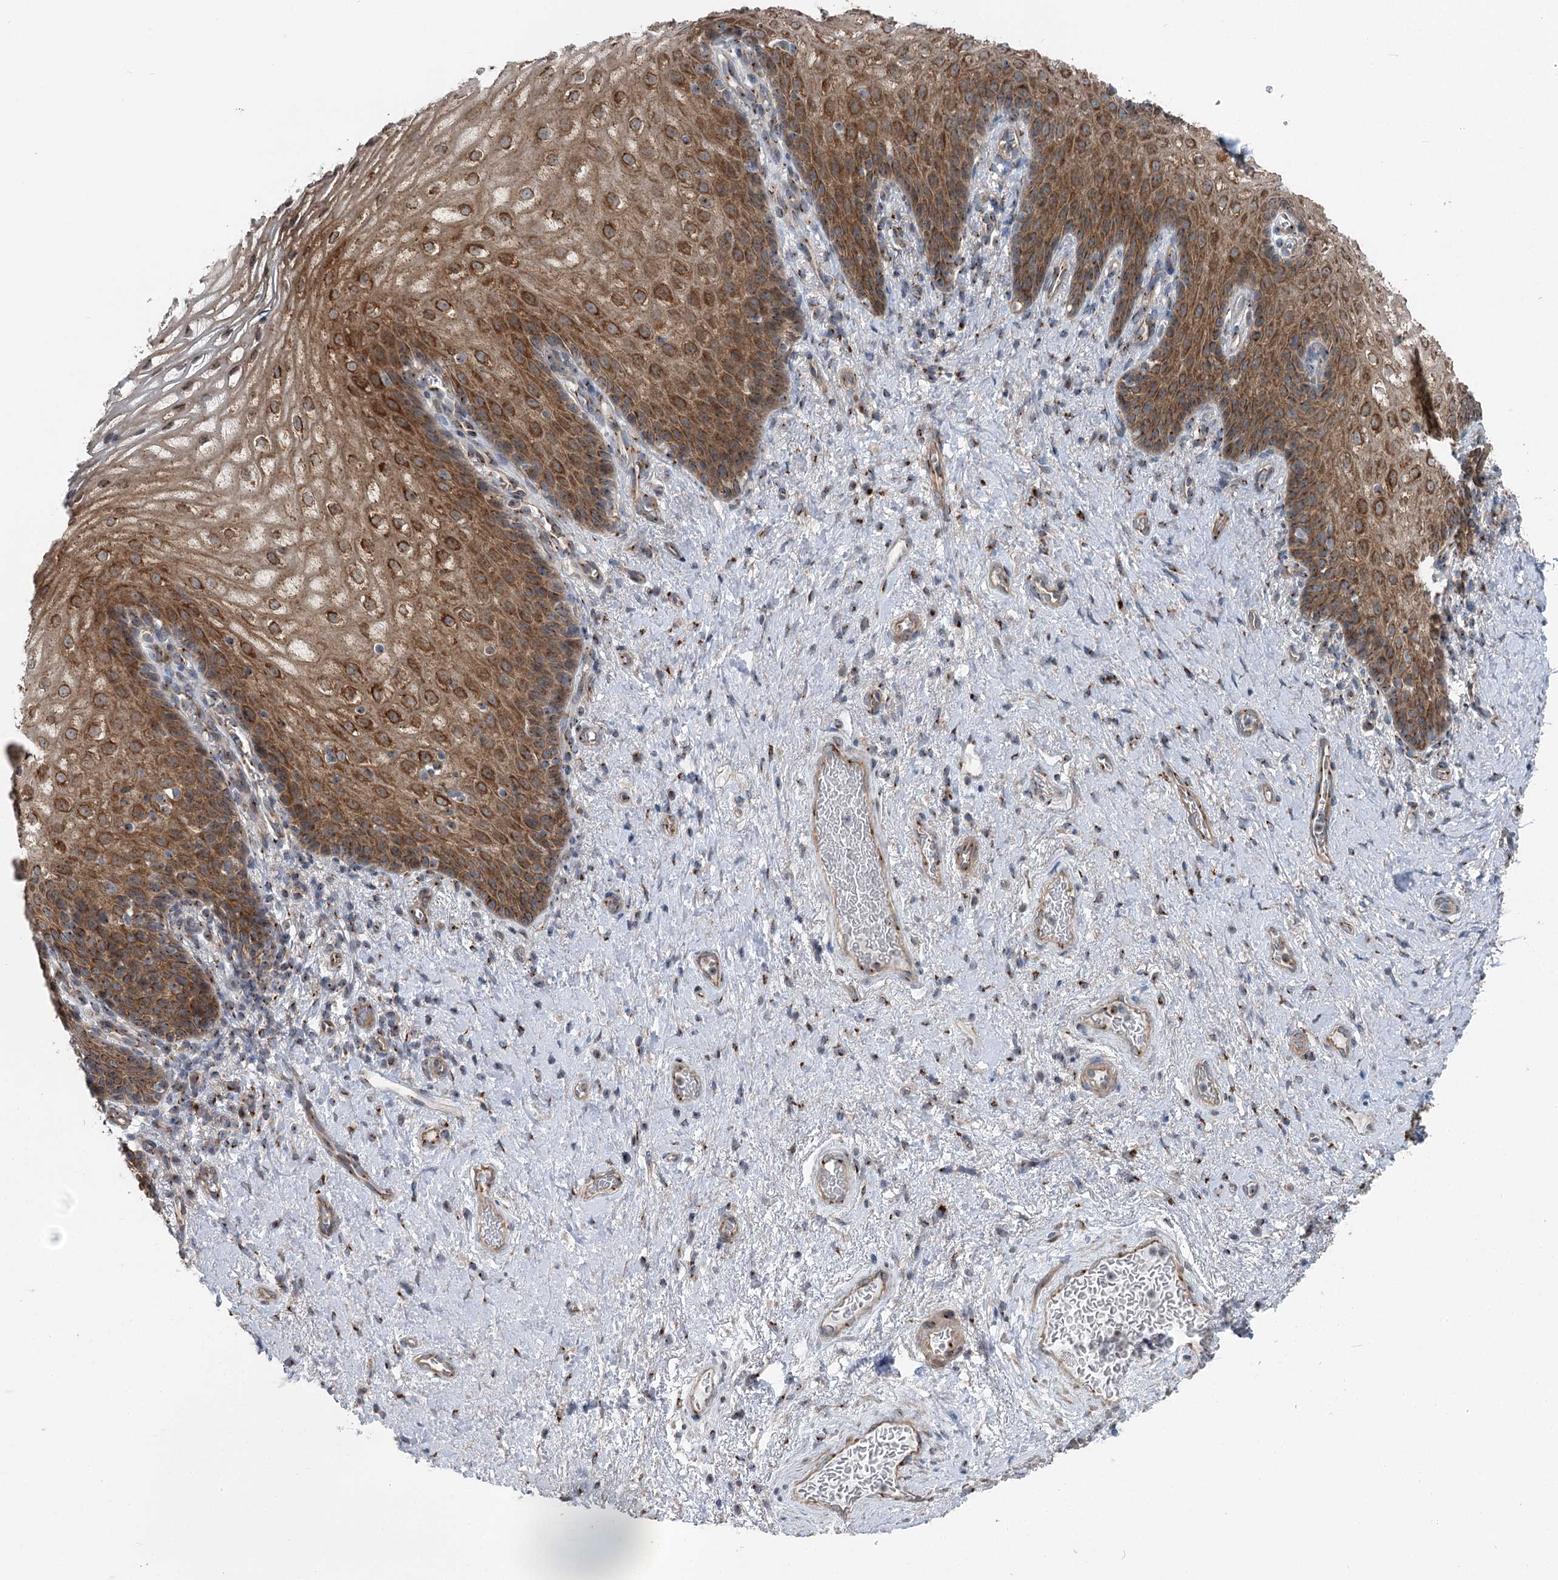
{"staining": {"intensity": "strong", "quantity": ">75%", "location": "cytoplasmic/membranous"}, "tissue": "vagina", "cell_type": "Squamous epithelial cells", "image_type": "normal", "snomed": [{"axis": "morphology", "description": "Normal tissue, NOS"}, {"axis": "topography", "description": "Vagina"}], "caption": "Protein analysis of unremarkable vagina demonstrates strong cytoplasmic/membranous positivity in approximately >75% of squamous epithelial cells.", "gene": "ITIH5", "patient": {"sex": "female", "age": 60}}